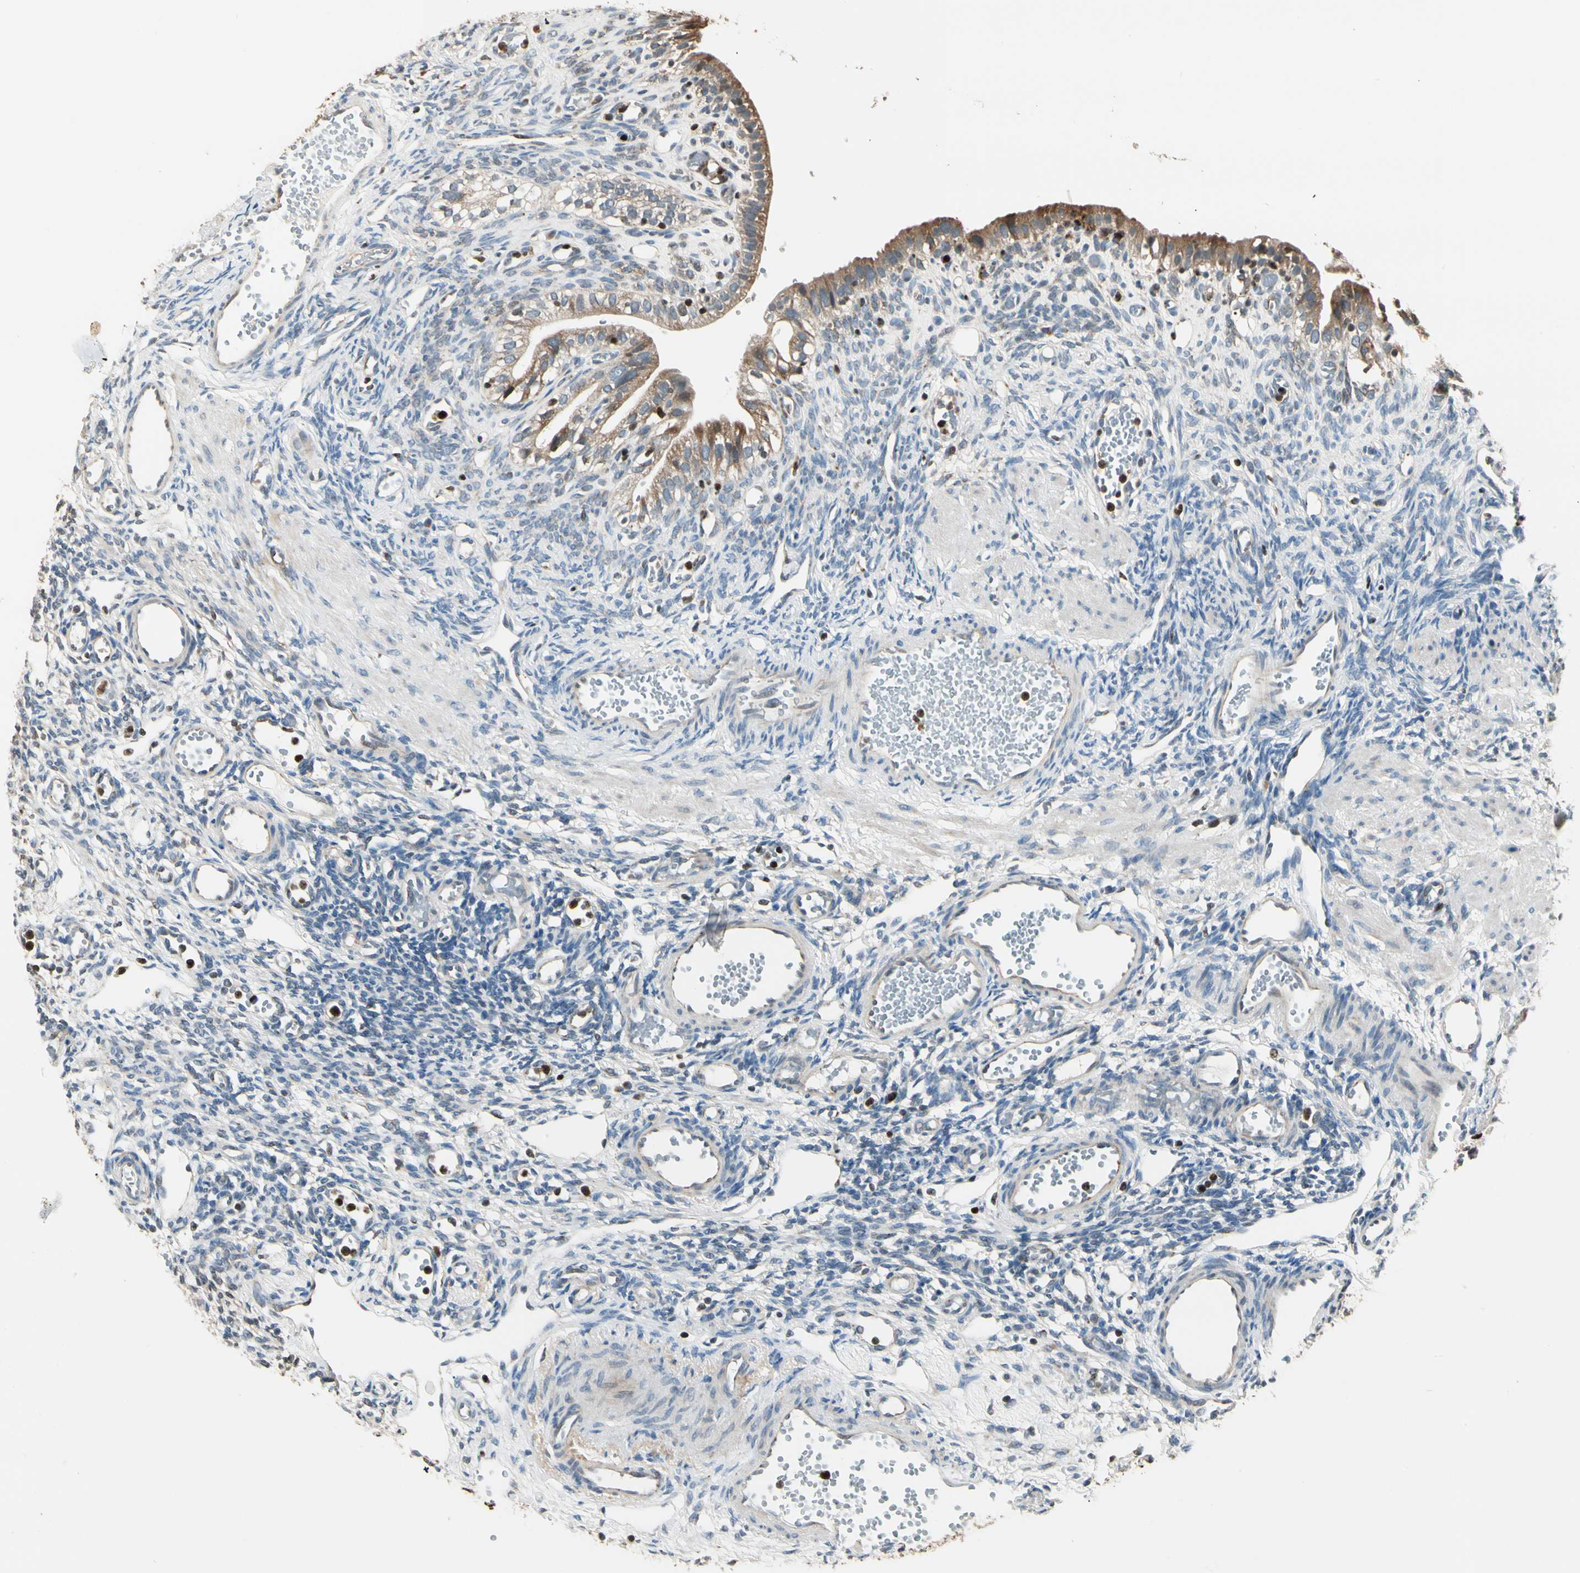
{"staining": {"intensity": "moderate", "quantity": ">75%", "location": "cytoplasmic/membranous"}, "tissue": "ovary", "cell_type": "Follicle cells", "image_type": "normal", "snomed": [{"axis": "morphology", "description": "Normal tissue, NOS"}, {"axis": "topography", "description": "Ovary"}], "caption": "Protein analysis of normal ovary displays moderate cytoplasmic/membranous expression in about >75% of follicle cells.", "gene": "IP6K2", "patient": {"sex": "female", "age": 33}}